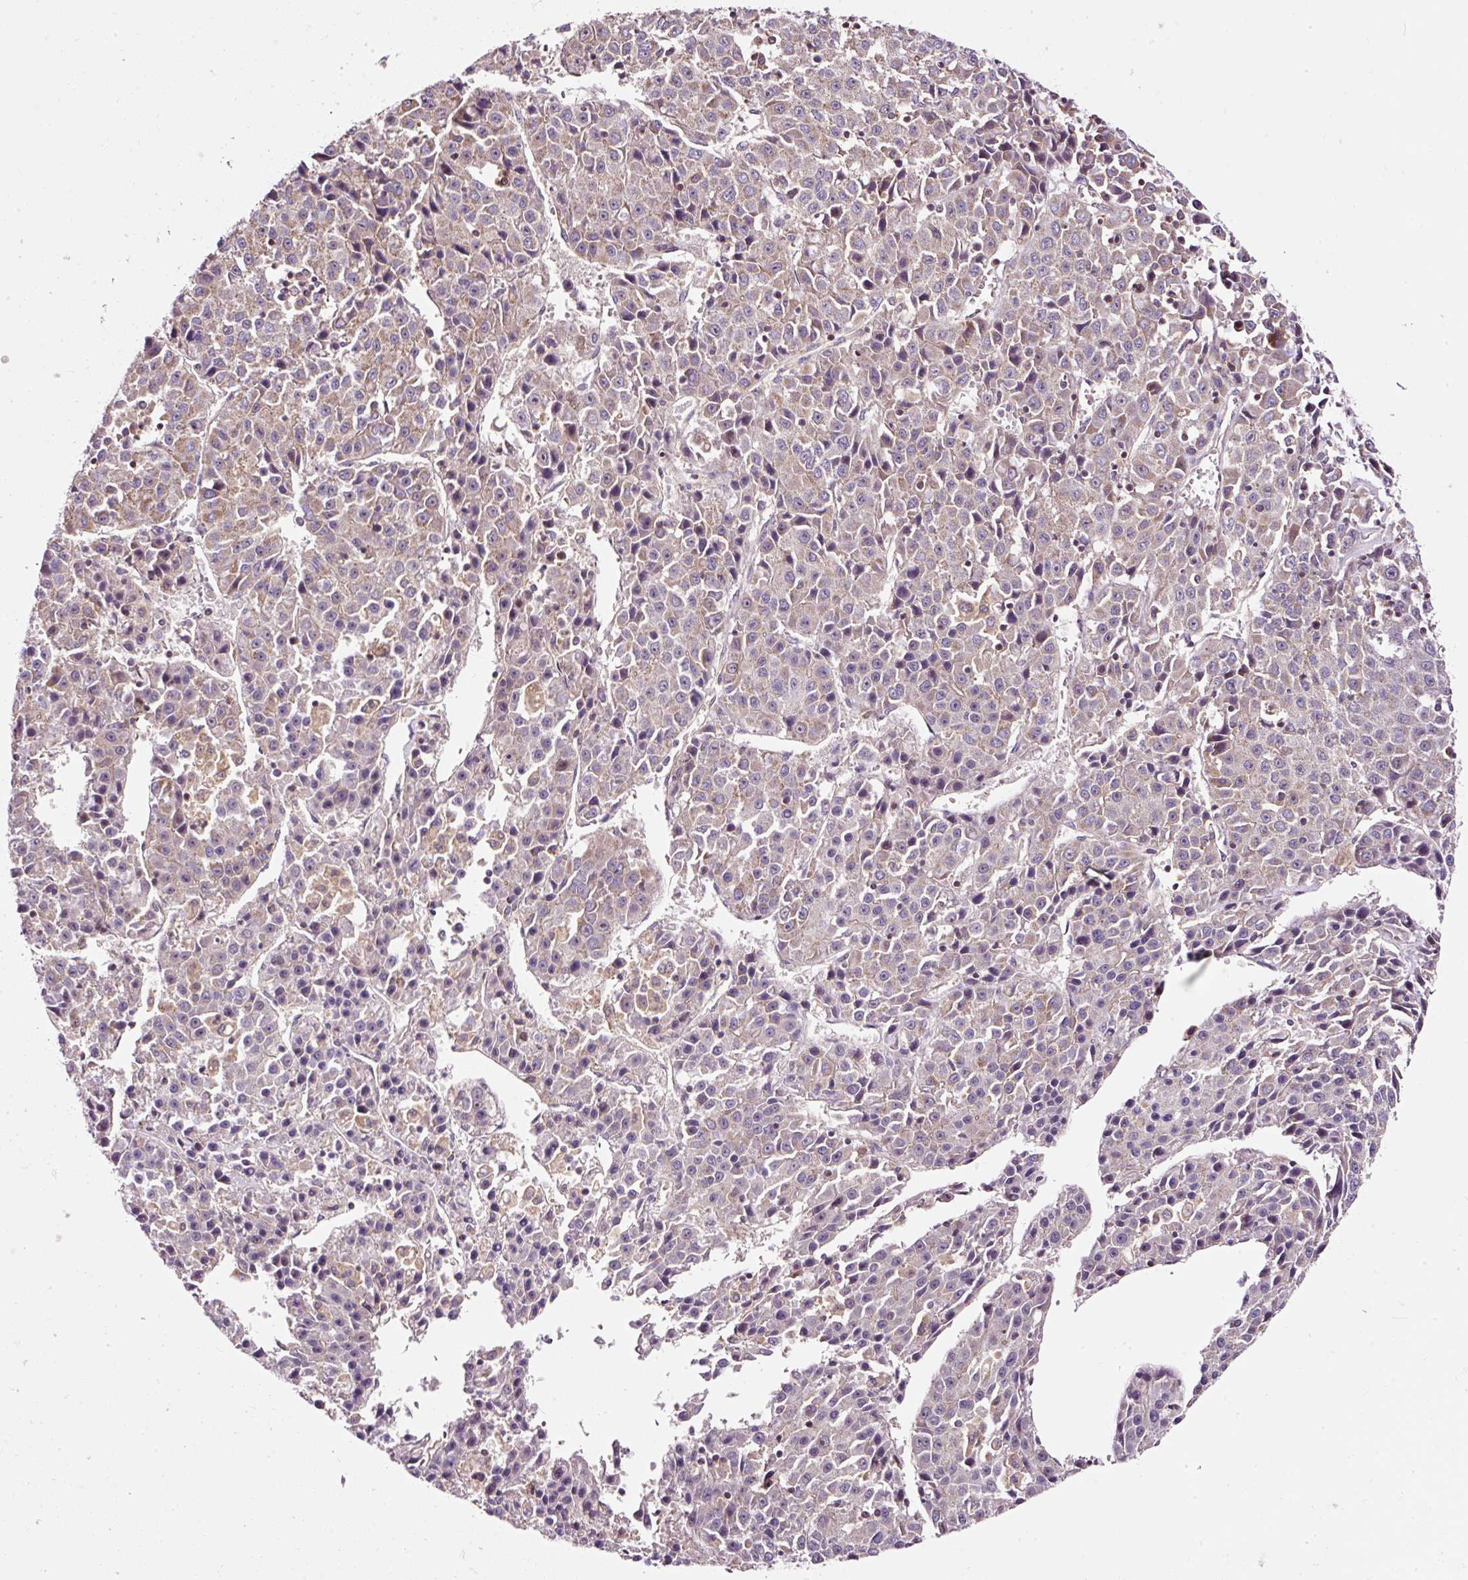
{"staining": {"intensity": "weak", "quantity": "25%-75%", "location": "cytoplasmic/membranous"}, "tissue": "liver cancer", "cell_type": "Tumor cells", "image_type": "cancer", "snomed": [{"axis": "morphology", "description": "Carcinoma, Hepatocellular, NOS"}, {"axis": "topography", "description": "Liver"}], "caption": "Liver cancer (hepatocellular carcinoma) stained for a protein reveals weak cytoplasmic/membranous positivity in tumor cells. The protein is shown in brown color, while the nuclei are stained blue.", "gene": "BOLA3", "patient": {"sex": "female", "age": 53}}